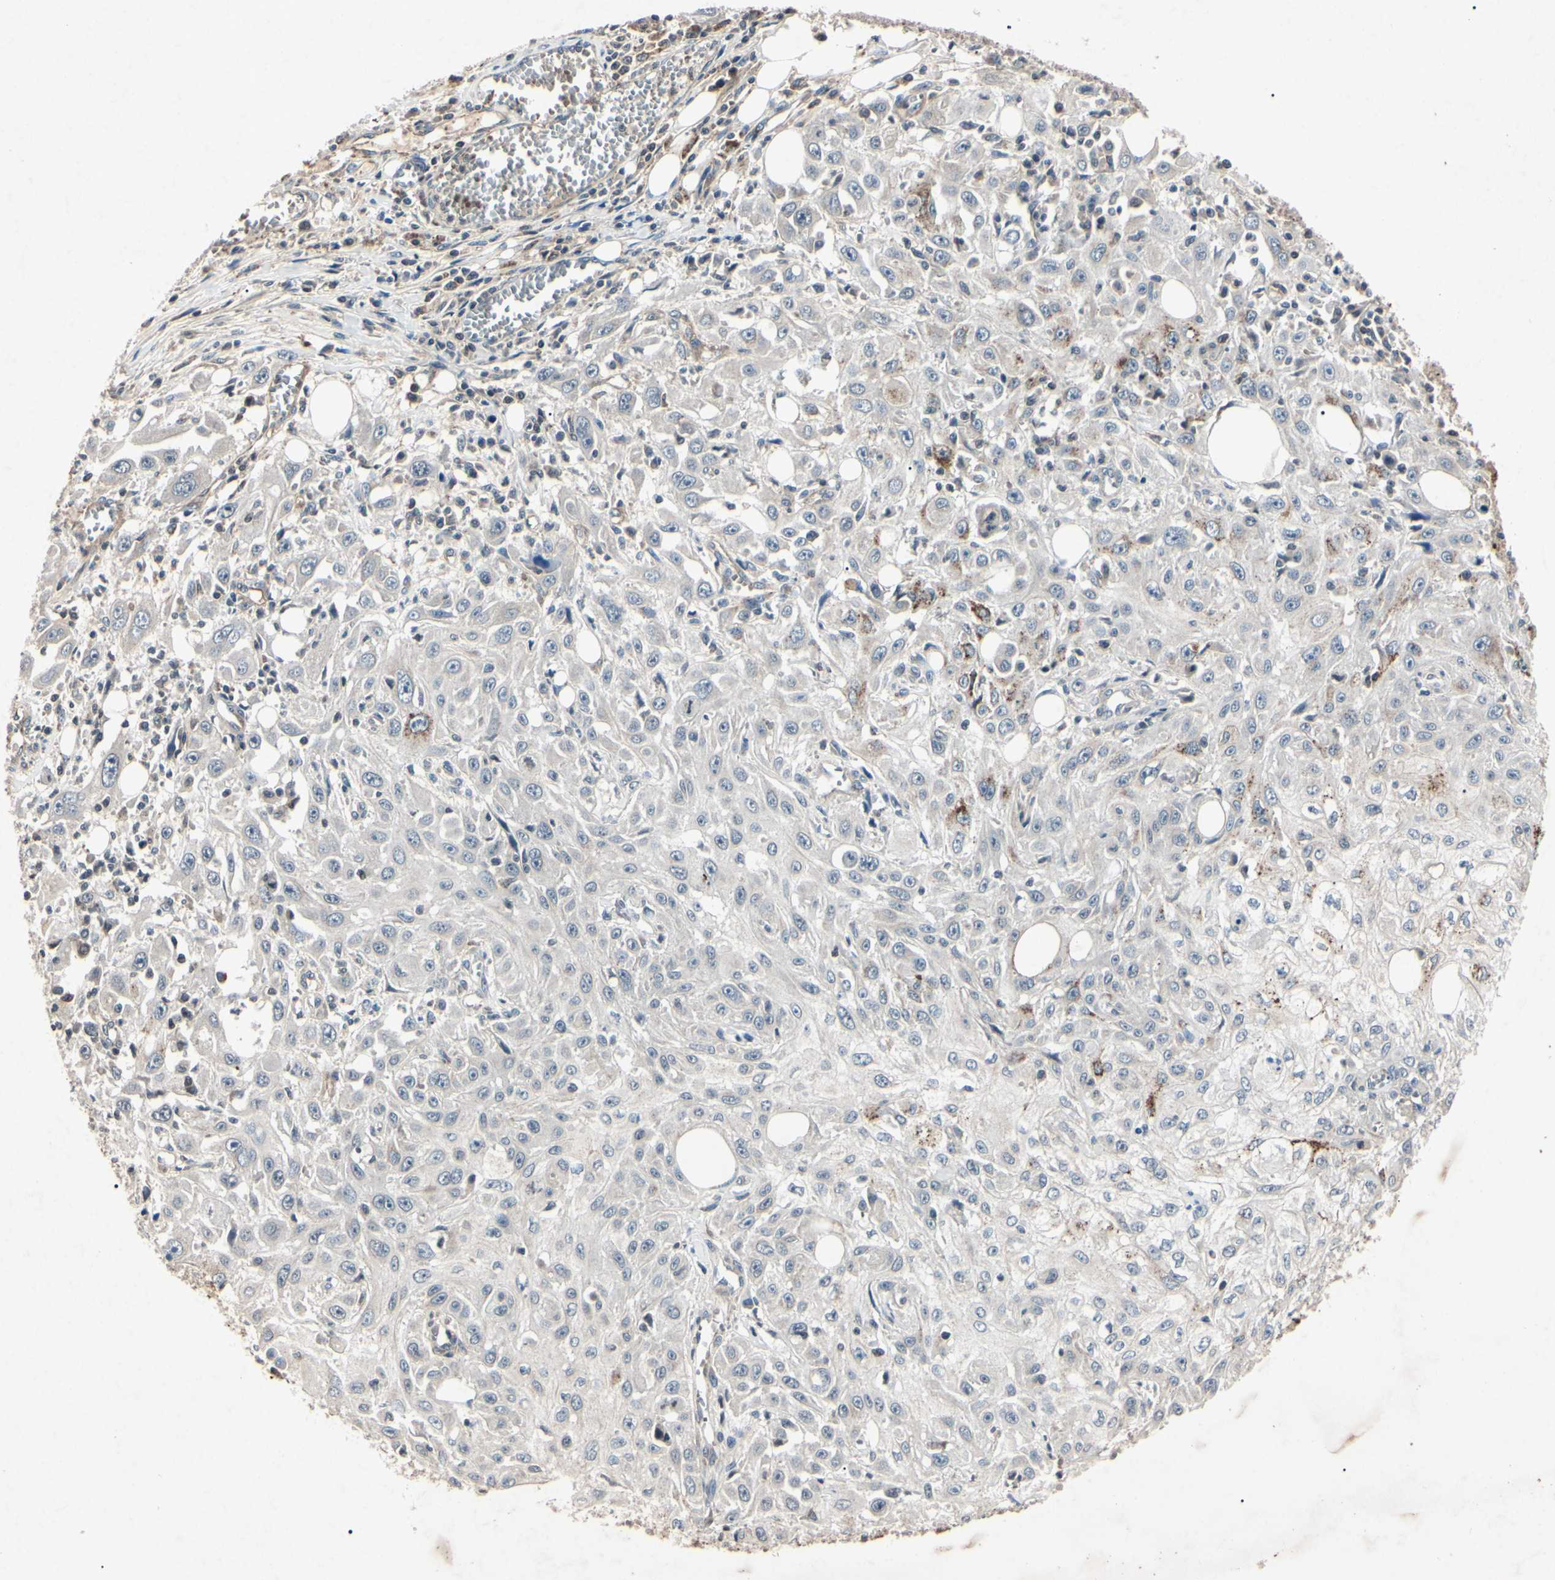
{"staining": {"intensity": "moderate", "quantity": "<25%", "location": "cytoplasmic/membranous"}, "tissue": "skin cancer", "cell_type": "Tumor cells", "image_type": "cancer", "snomed": [{"axis": "morphology", "description": "Squamous cell carcinoma, NOS"}, {"axis": "topography", "description": "Skin"}], "caption": "Skin cancer tissue displays moderate cytoplasmic/membranous positivity in approximately <25% of tumor cells, visualized by immunohistochemistry.", "gene": "AEBP1", "patient": {"sex": "male", "age": 75}}